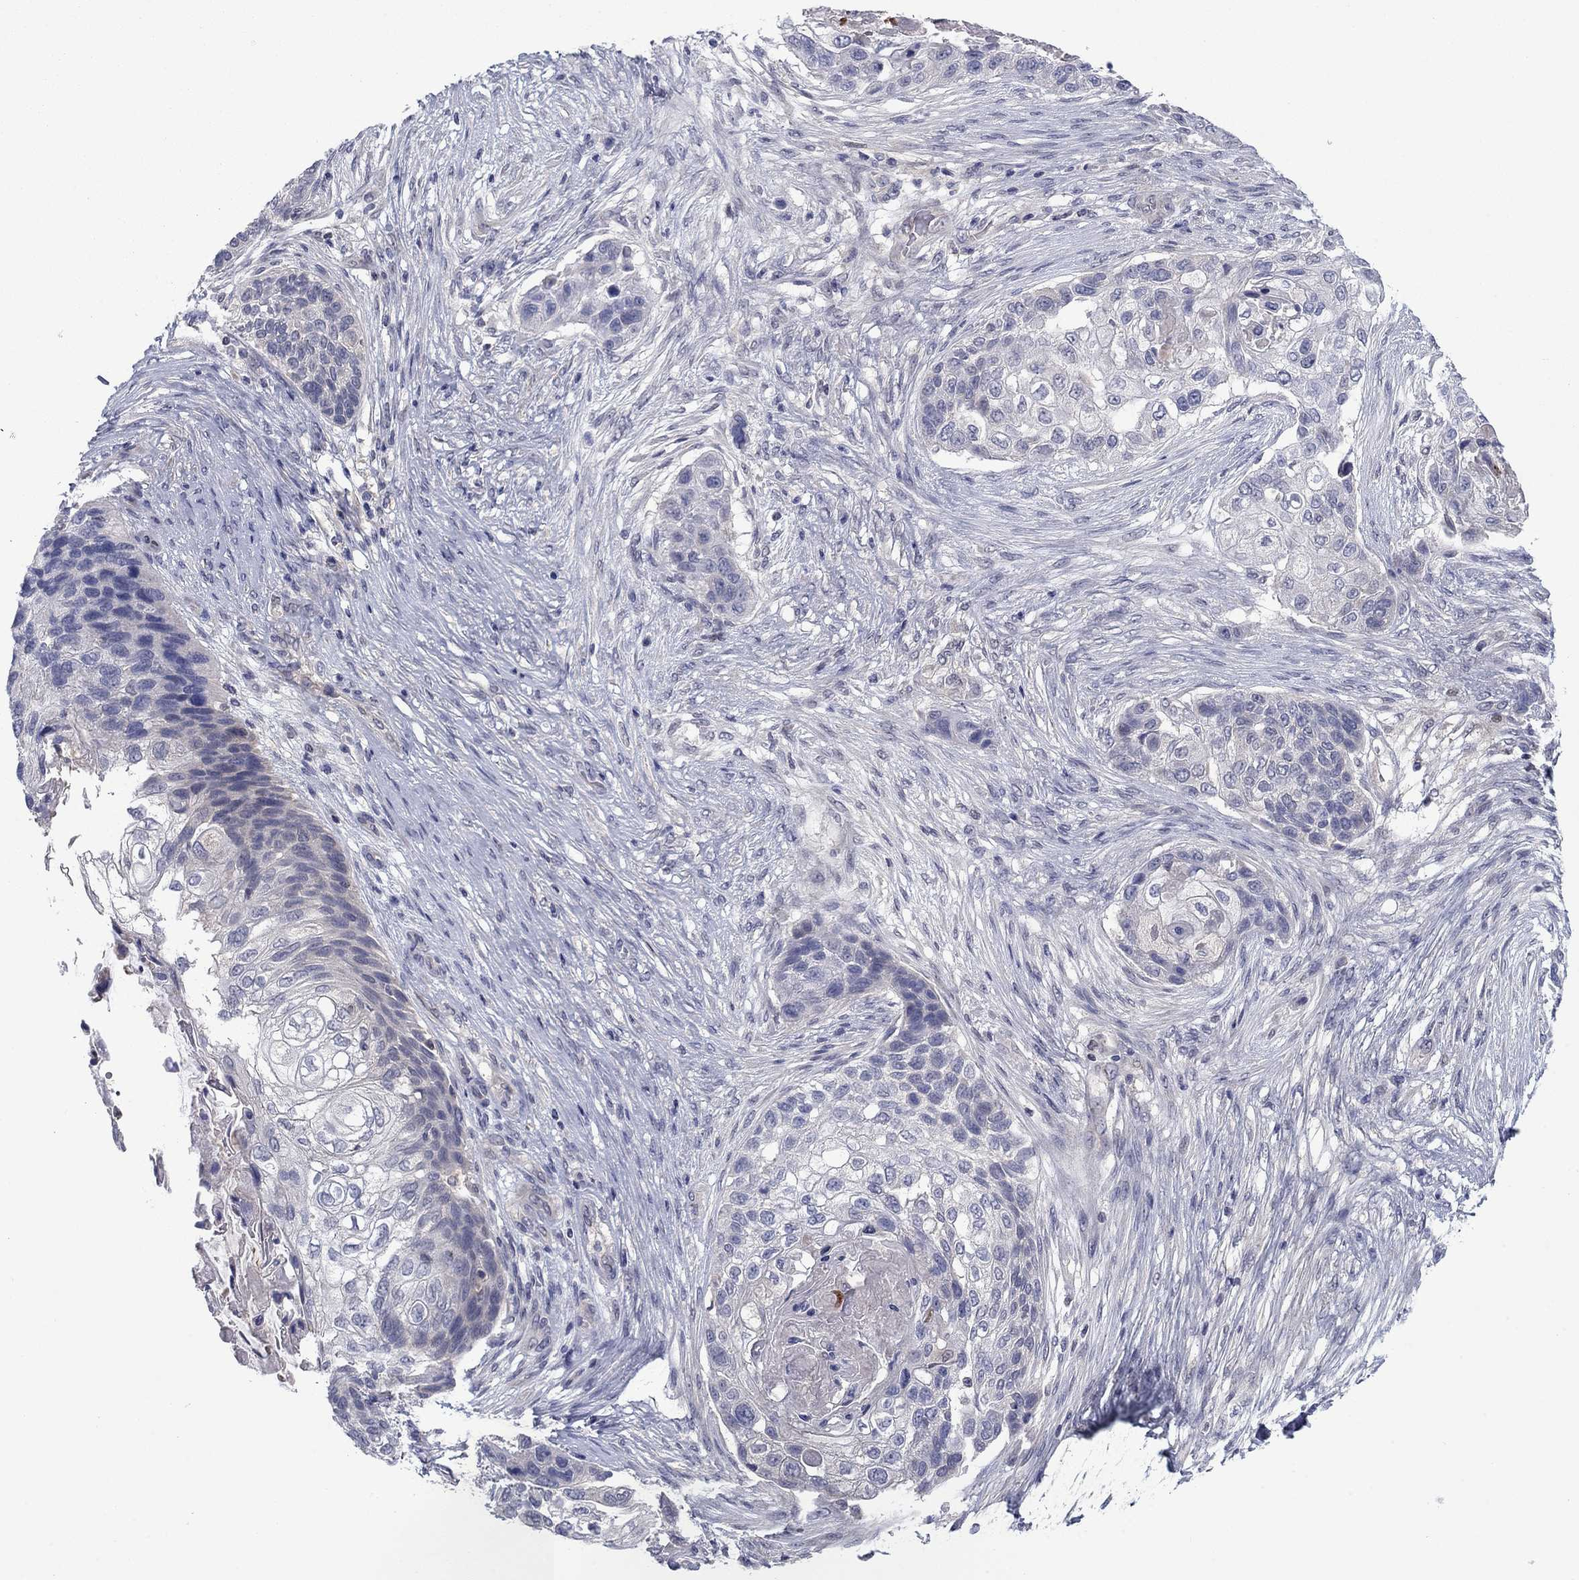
{"staining": {"intensity": "negative", "quantity": "none", "location": "none"}, "tissue": "lung cancer", "cell_type": "Tumor cells", "image_type": "cancer", "snomed": [{"axis": "morphology", "description": "Squamous cell carcinoma, NOS"}, {"axis": "topography", "description": "Lung"}], "caption": "Immunohistochemistry (IHC) histopathology image of neoplastic tissue: human lung cancer (squamous cell carcinoma) stained with DAB exhibits no significant protein expression in tumor cells.", "gene": "GRHPR", "patient": {"sex": "male", "age": 69}}